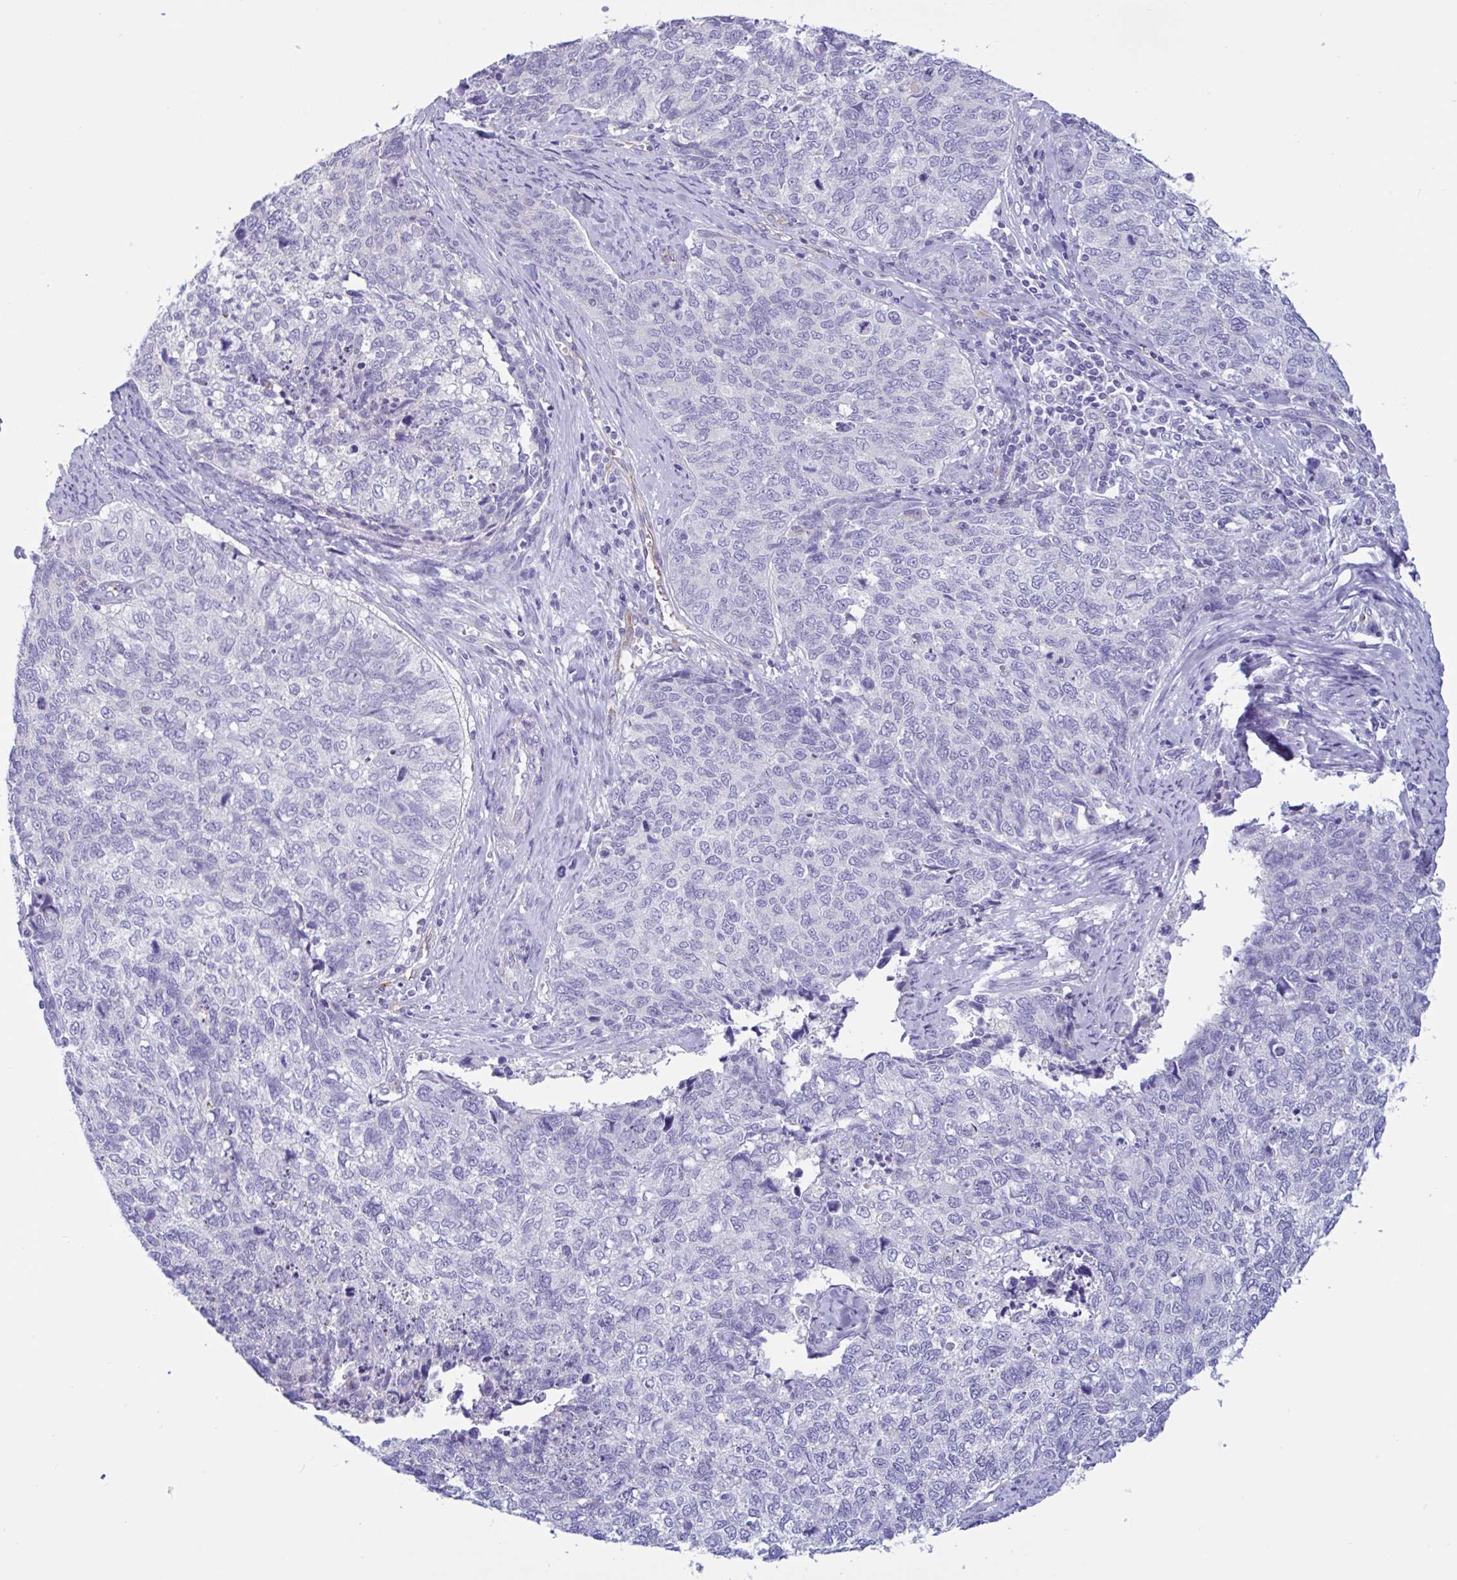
{"staining": {"intensity": "negative", "quantity": "none", "location": "none"}, "tissue": "cervical cancer", "cell_type": "Tumor cells", "image_type": "cancer", "snomed": [{"axis": "morphology", "description": "Adenocarcinoma, NOS"}, {"axis": "topography", "description": "Cervix"}], "caption": "Adenocarcinoma (cervical) was stained to show a protein in brown. There is no significant staining in tumor cells.", "gene": "RPL22L1", "patient": {"sex": "female", "age": 63}}